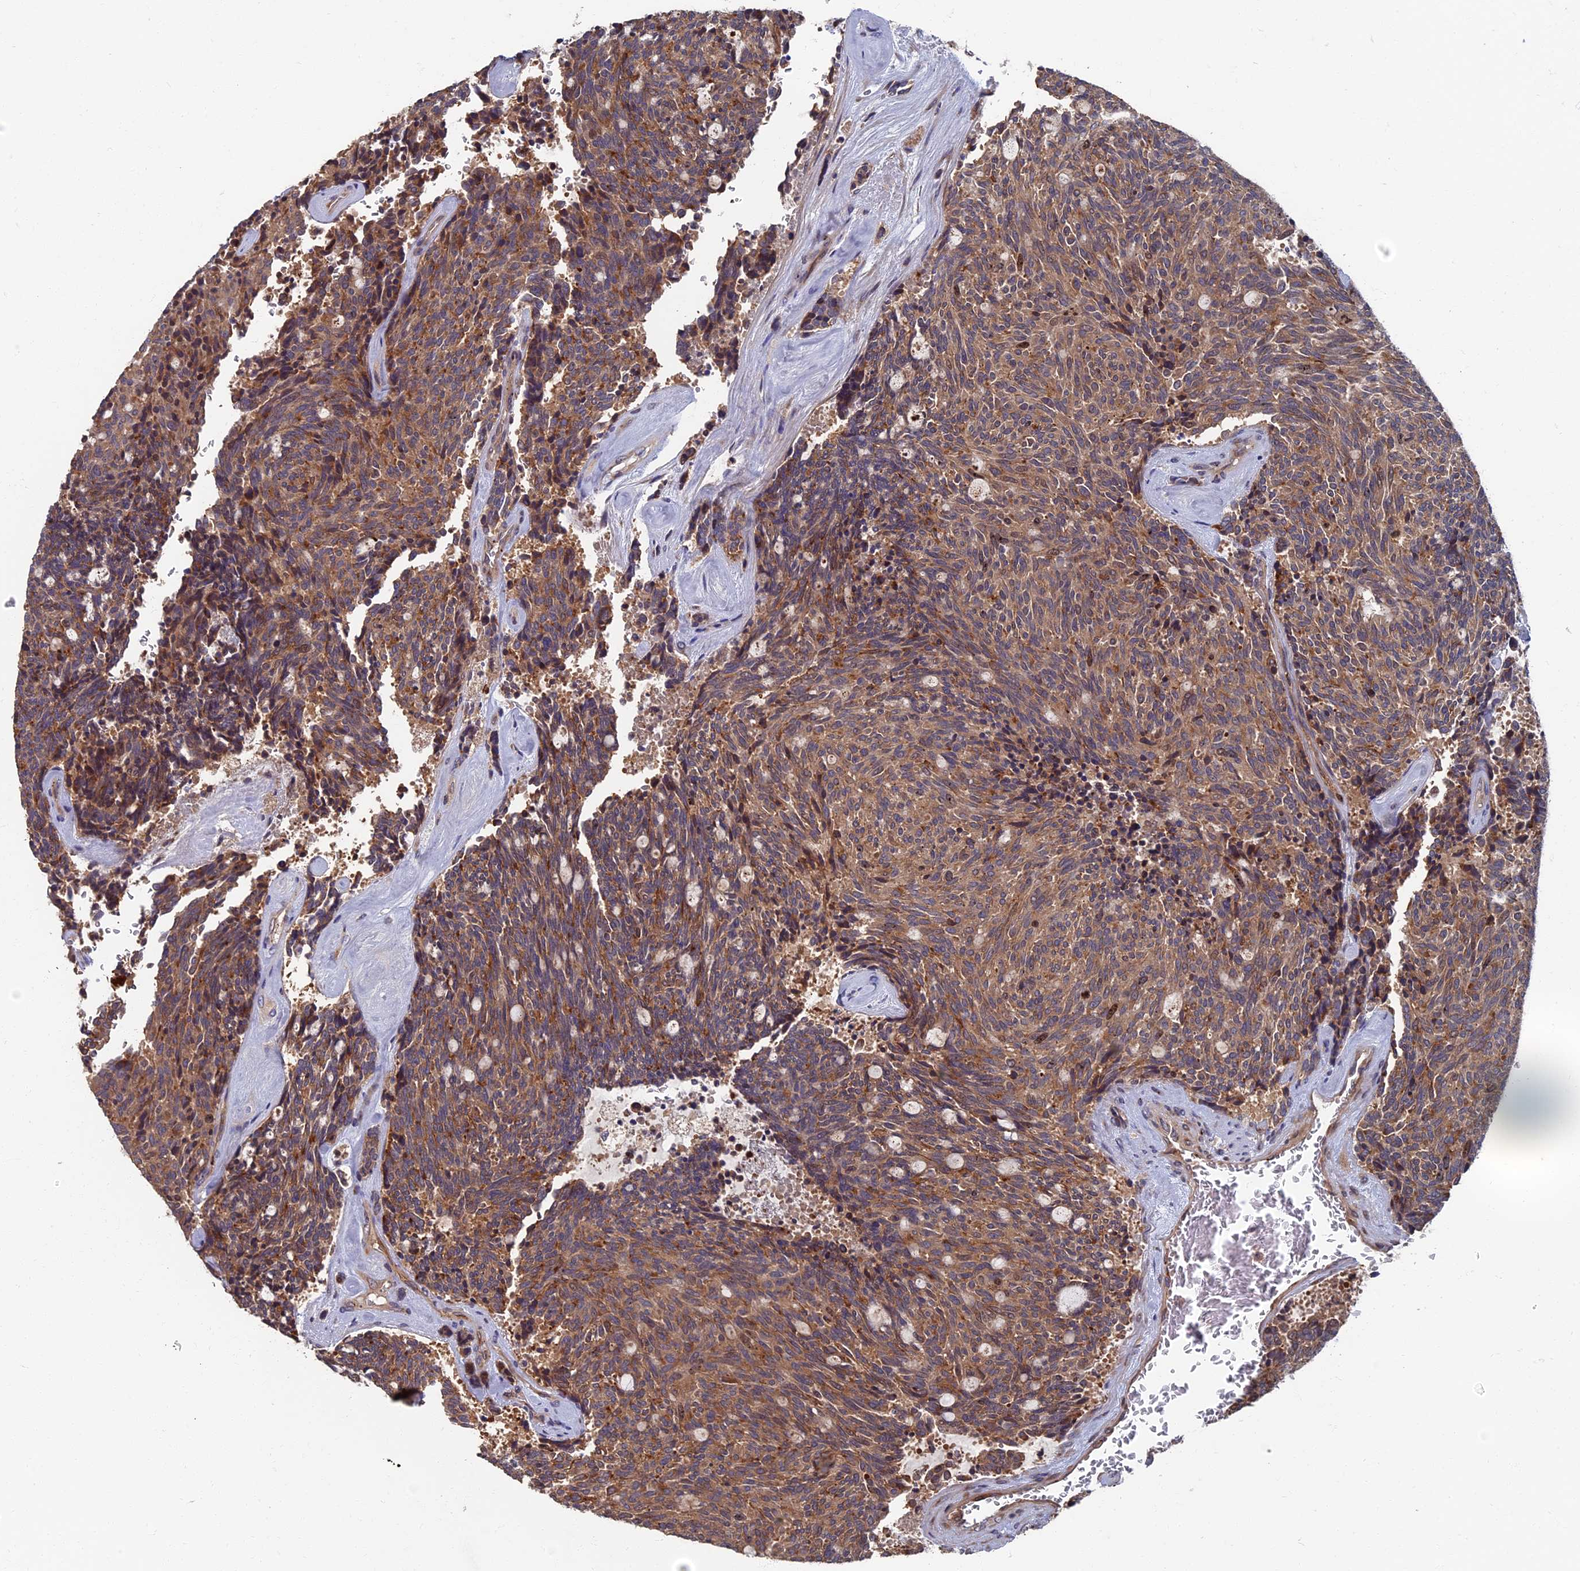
{"staining": {"intensity": "moderate", "quantity": ">75%", "location": "cytoplasmic/membranous"}, "tissue": "carcinoid", "cell_type": "Tumor cells", "image_type": "cancer", "snomed": [{"axis": "morphology", "description": "Carcinoid, malignant, NOS"}, {"axis": "topography", "description": "Pancreas"}], "caption": "Immunohistochemical staining of carcinoid (malignant) shows moderate cytoplasmic/membranous protein positivity in approximately >75% of tumor cells.", "gene": "TNK2", "patient": {"sex": "female", "age": 54}}